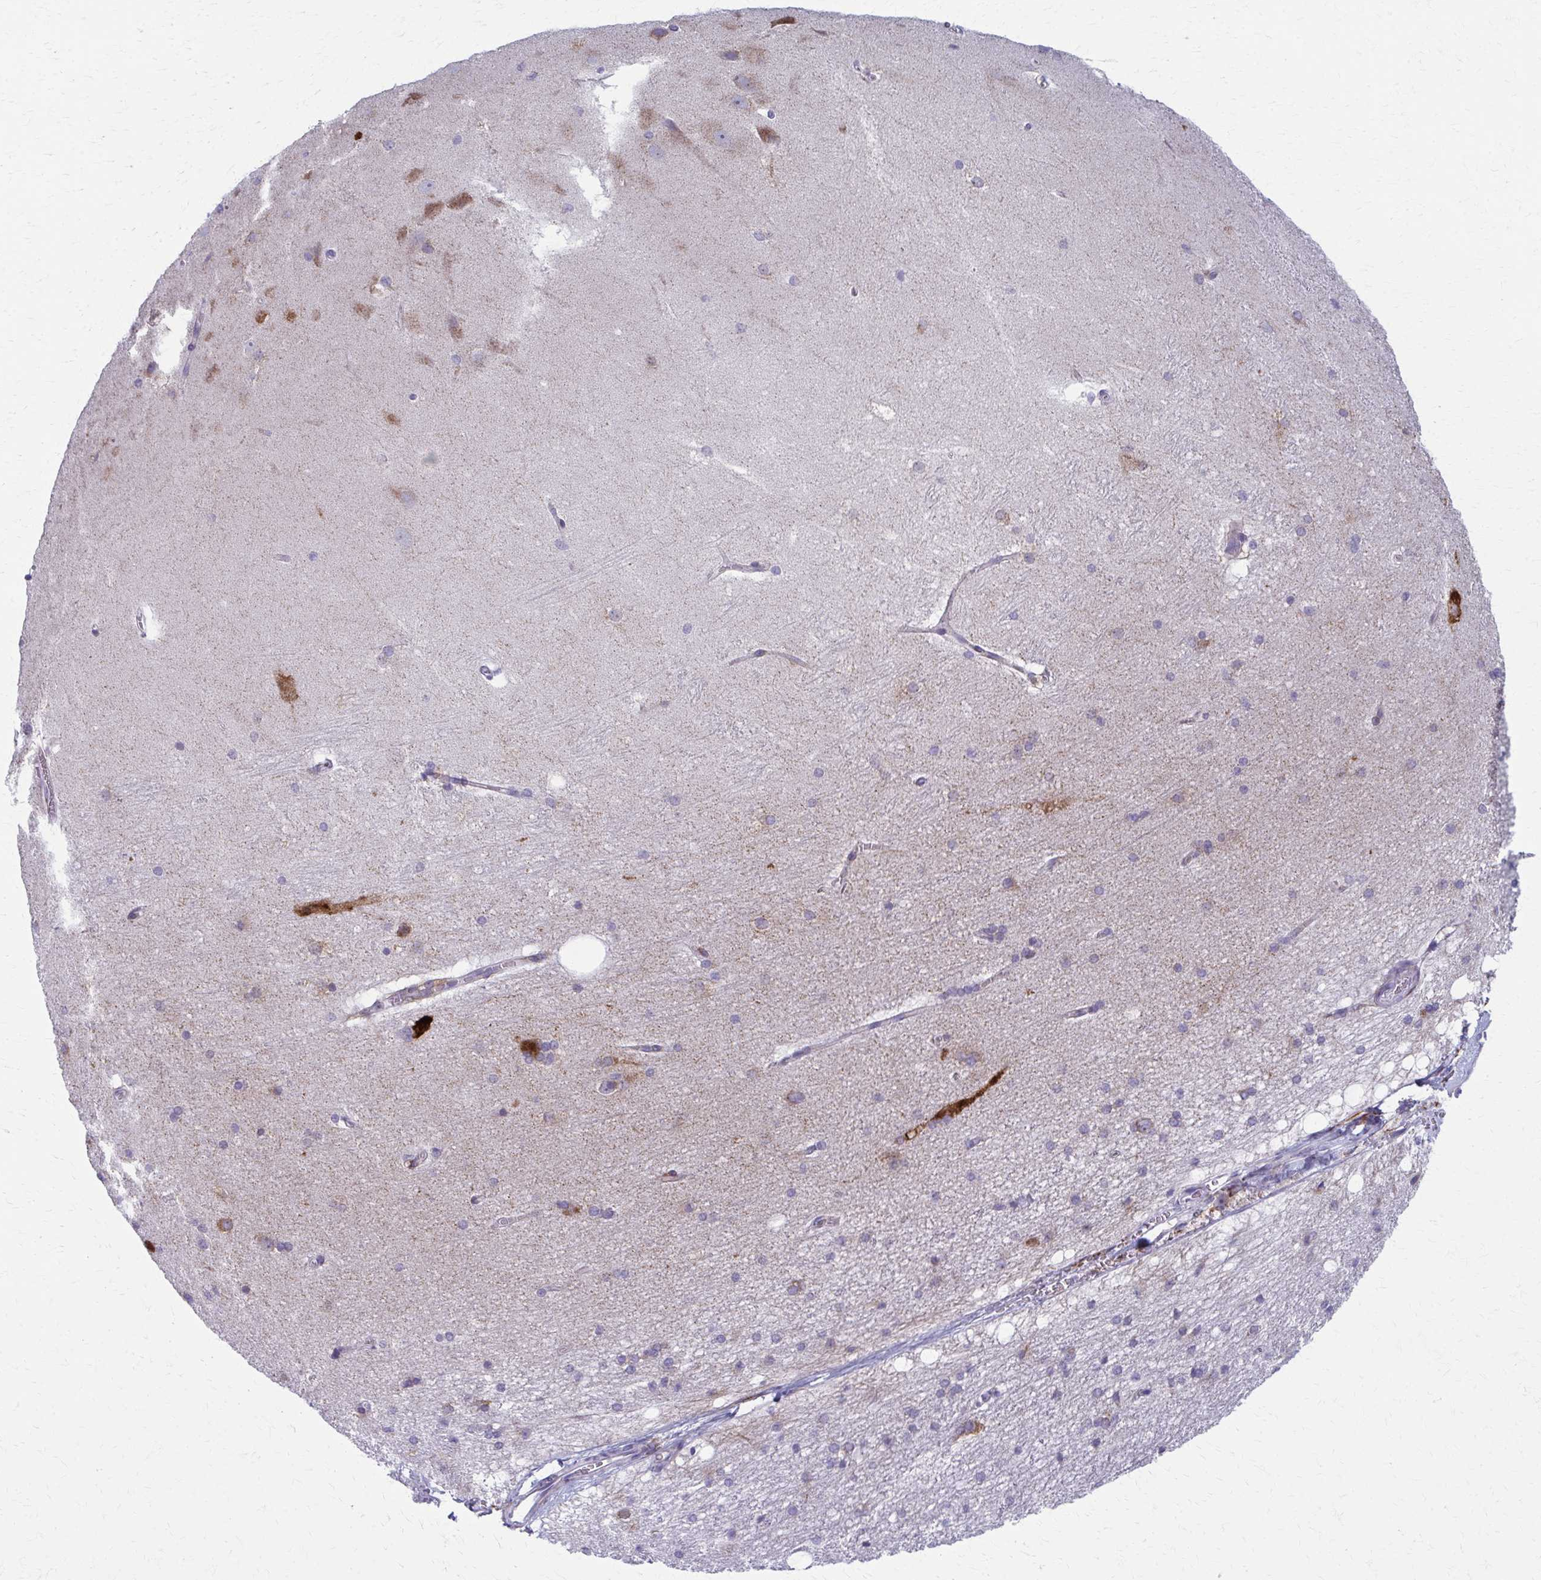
{"staining": {"intensity": "moderate", "quantity": "<25%", "location": "cytoplasmic/membranous"}, "tissue": "hippocampus", "cell_type": "Glial cells", "image_type": "normal", "snomed": [{"axis": "morphology", "description": "Normal tissue, NOS"}, {"axis": "topography", "description": "Cerebral cortex"}, {"axis": "topography", "description": "Hippocampus"}], "caption": "IHC (DAB) staining of benign human hippocampus reveals moderate cytoplasmic/membranous protein staining in about <25% of glial cells.", "gene": "SPATS2L", "patient": {"sex": "female", "age": 19}}